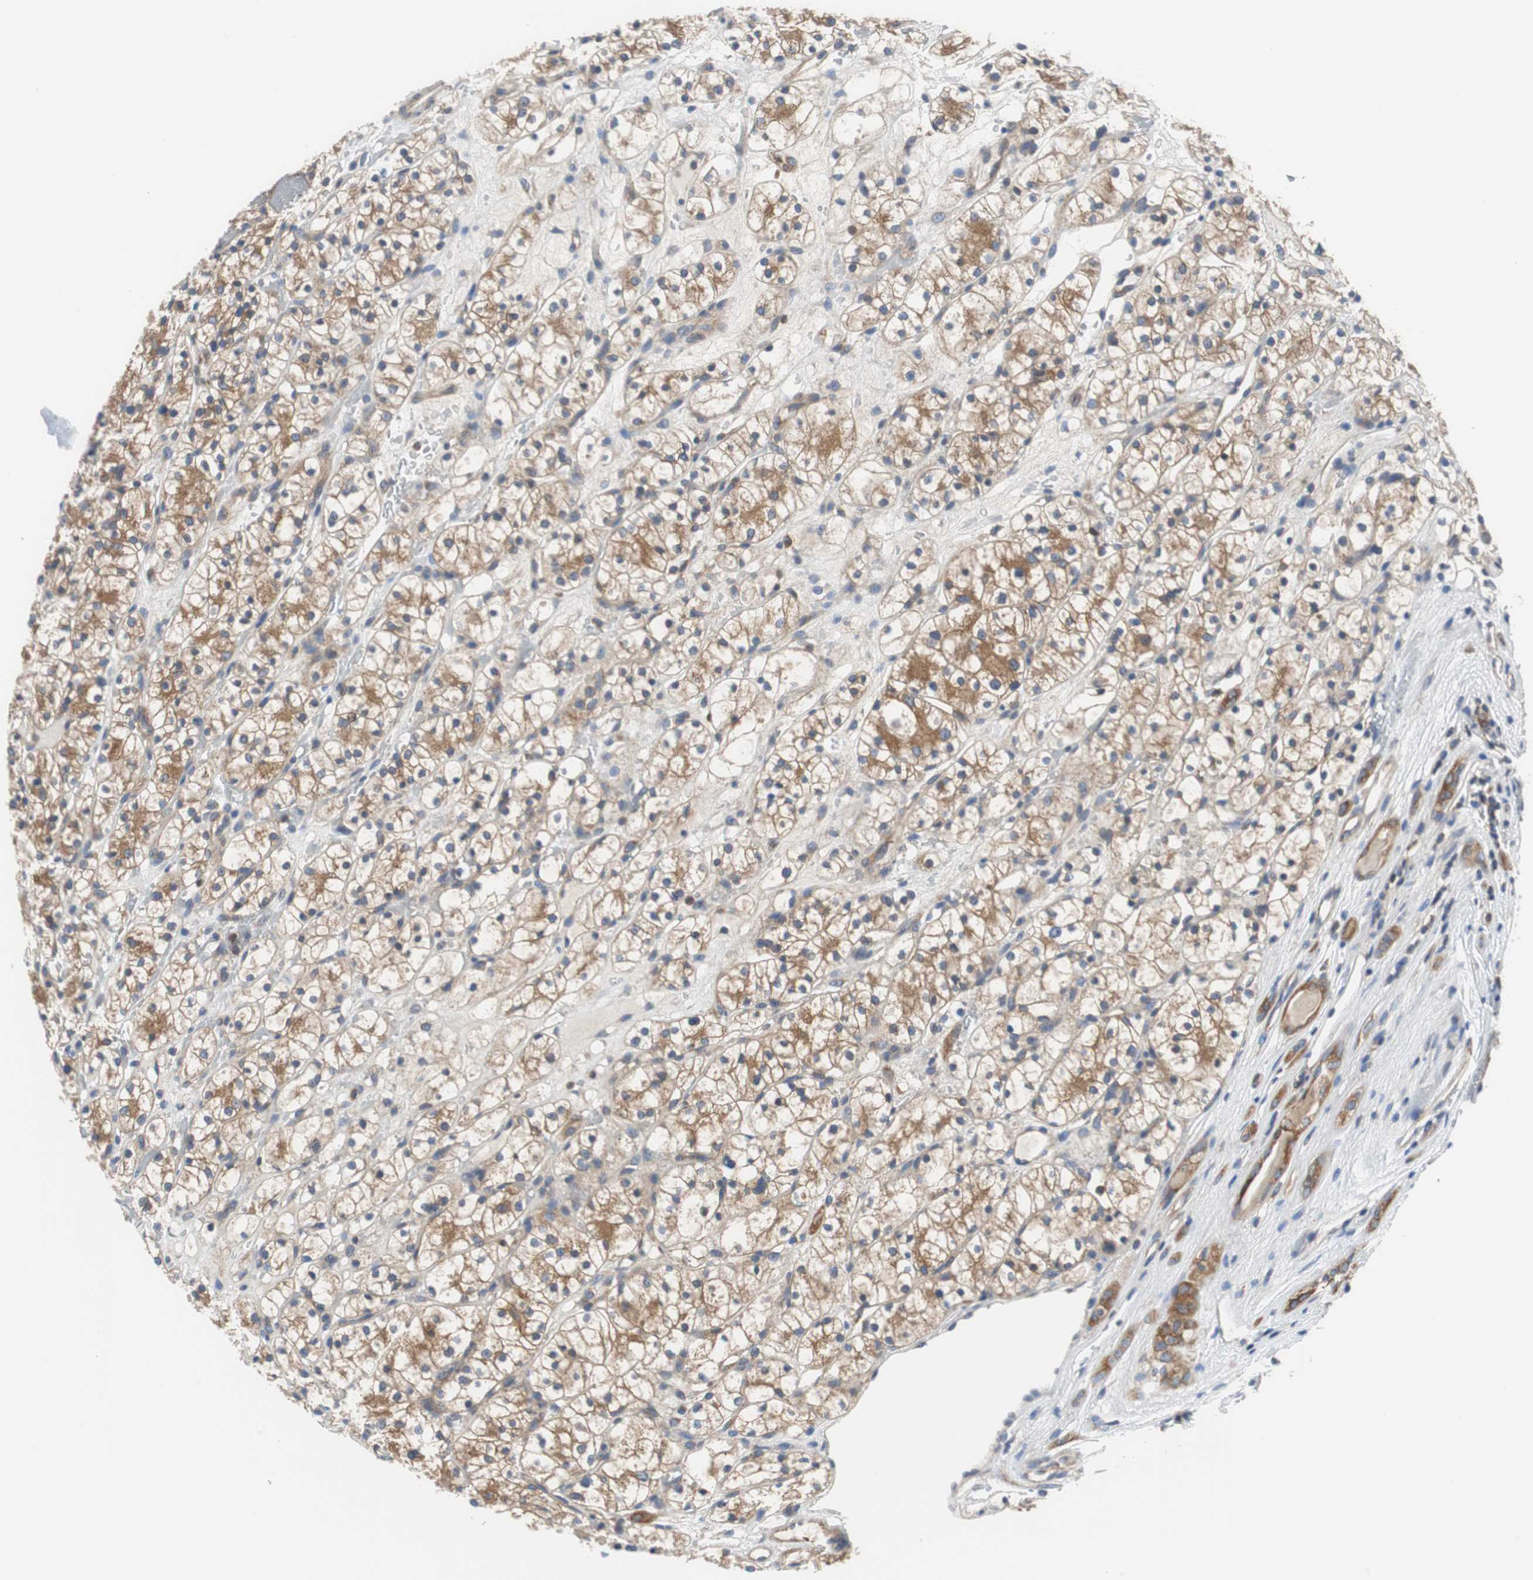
{"staining": {"intensity": "moderate", "quantity": ">75%", "location": "cytoplasmic/membranous"}, "tissue": "renal cancer", "cell_type": "Tumor cells", "image_type": "cancer", "snomed": [{"axis": "morphology", "description": "Adenocarcinoma, NOS"}, {"axis": "topography", "description": "Kidney"}], "caption": "A brown stain shows moderate cytoplasmic/membranous expression of a protein in human renal cancer (adenocarcinoma) tumor cells.", "gene": "BRAF", "patient": {"sex": "female", "age": 60}}